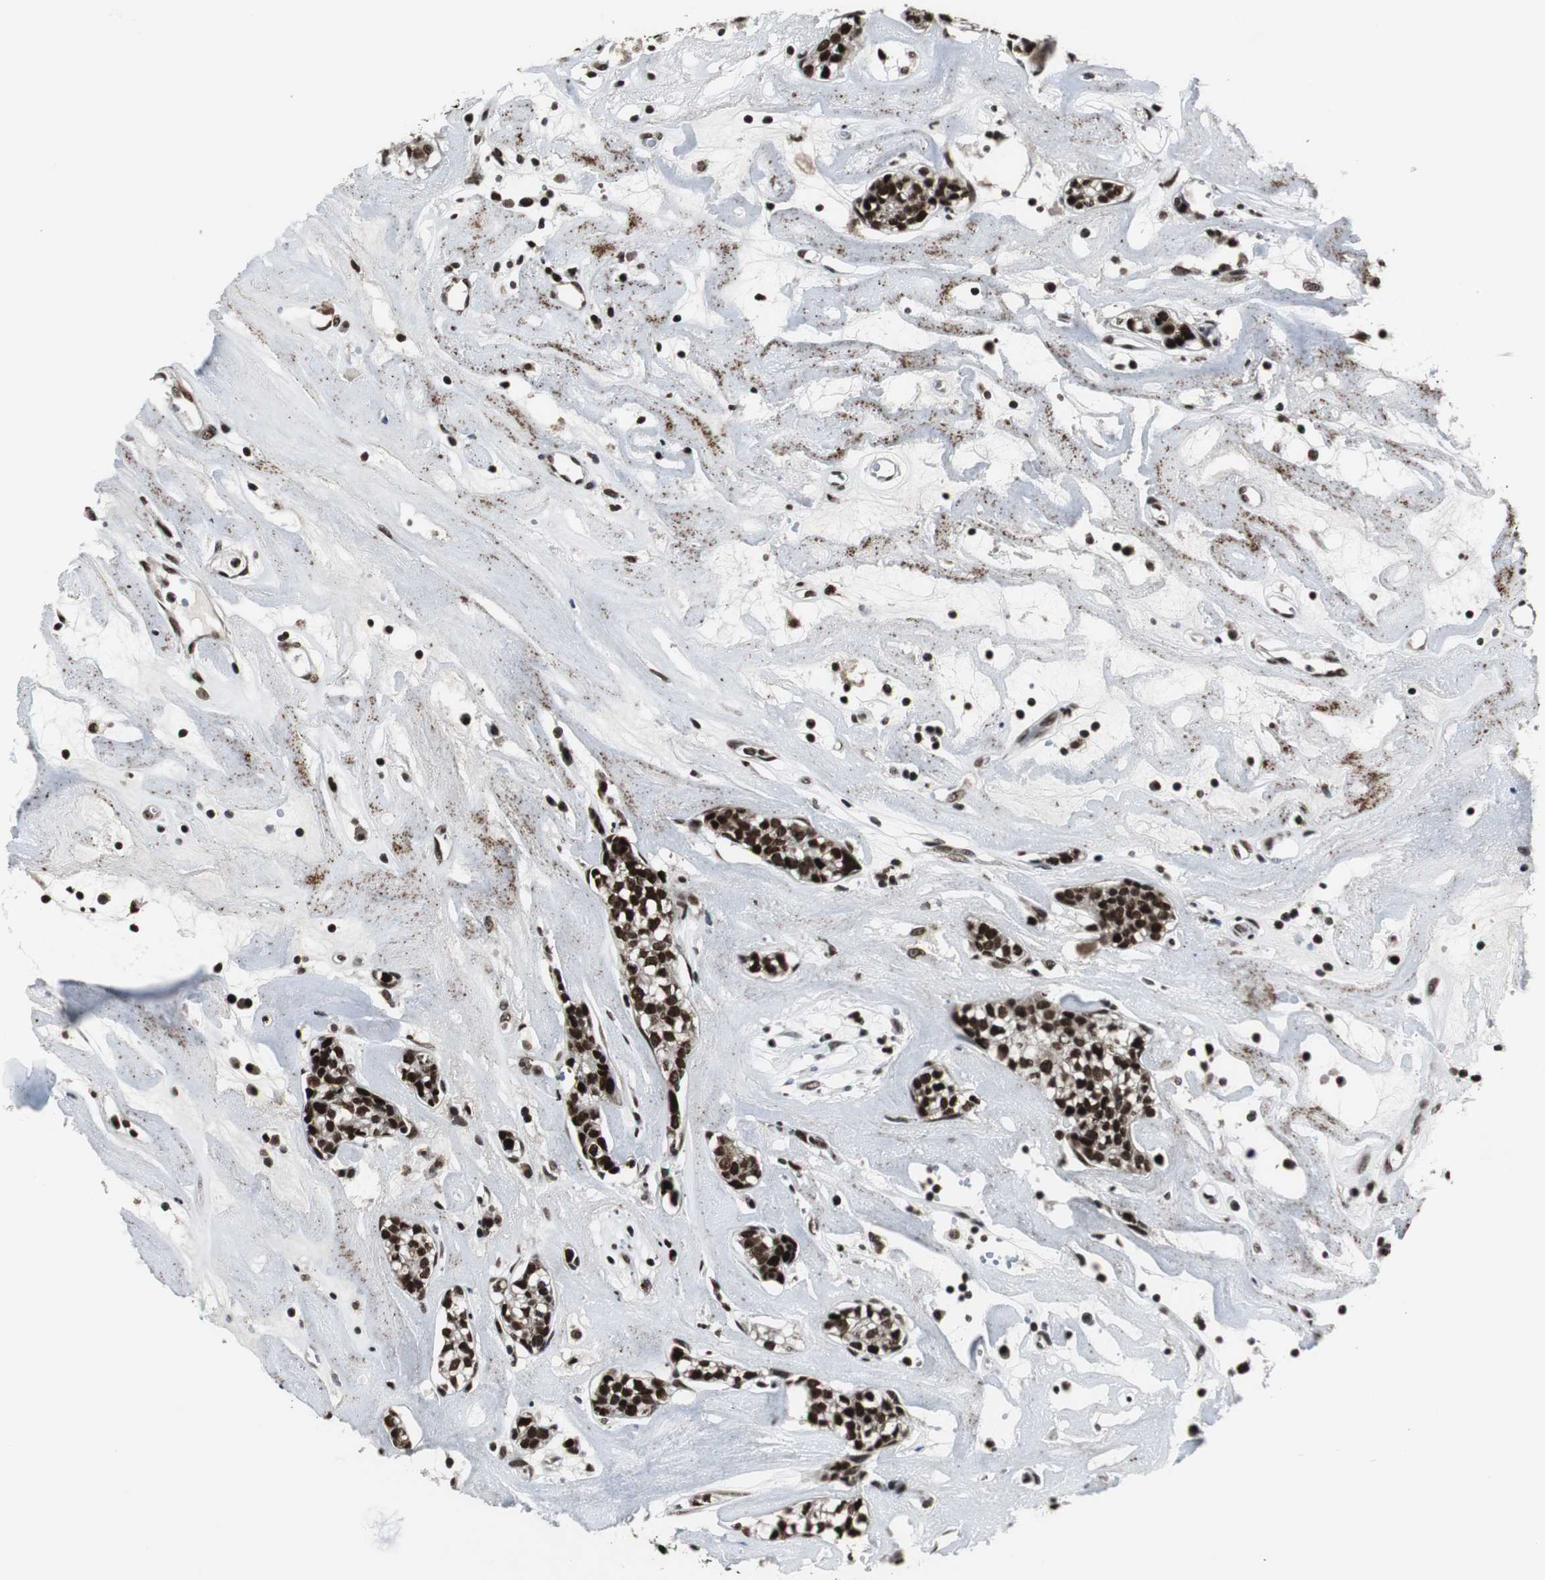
{"staining": {"intensity": "strong", "quantity": ">75%", "location": "nuclear"}, "tissue": "head and neck cancer", "cell_type": "Tumor cells", "image_type": "cancer", "snomed": [{"axis": "morphology", "description": "Adenocarcinoma, NOS"}, {"axis": "topography", "description": "Salivary gland"}, {"axis": "topography", "description": "Head-Neck"}], "caption": "This photomicrograph reveals head and neck cancer stained with IHC to label a protein in brown. The nuclear of tumor cells show strong positivity for the protein. Nuclei are counter-stained blue.", "gene": "CDK9", "patient": {"sex": "female", "age": 65}}